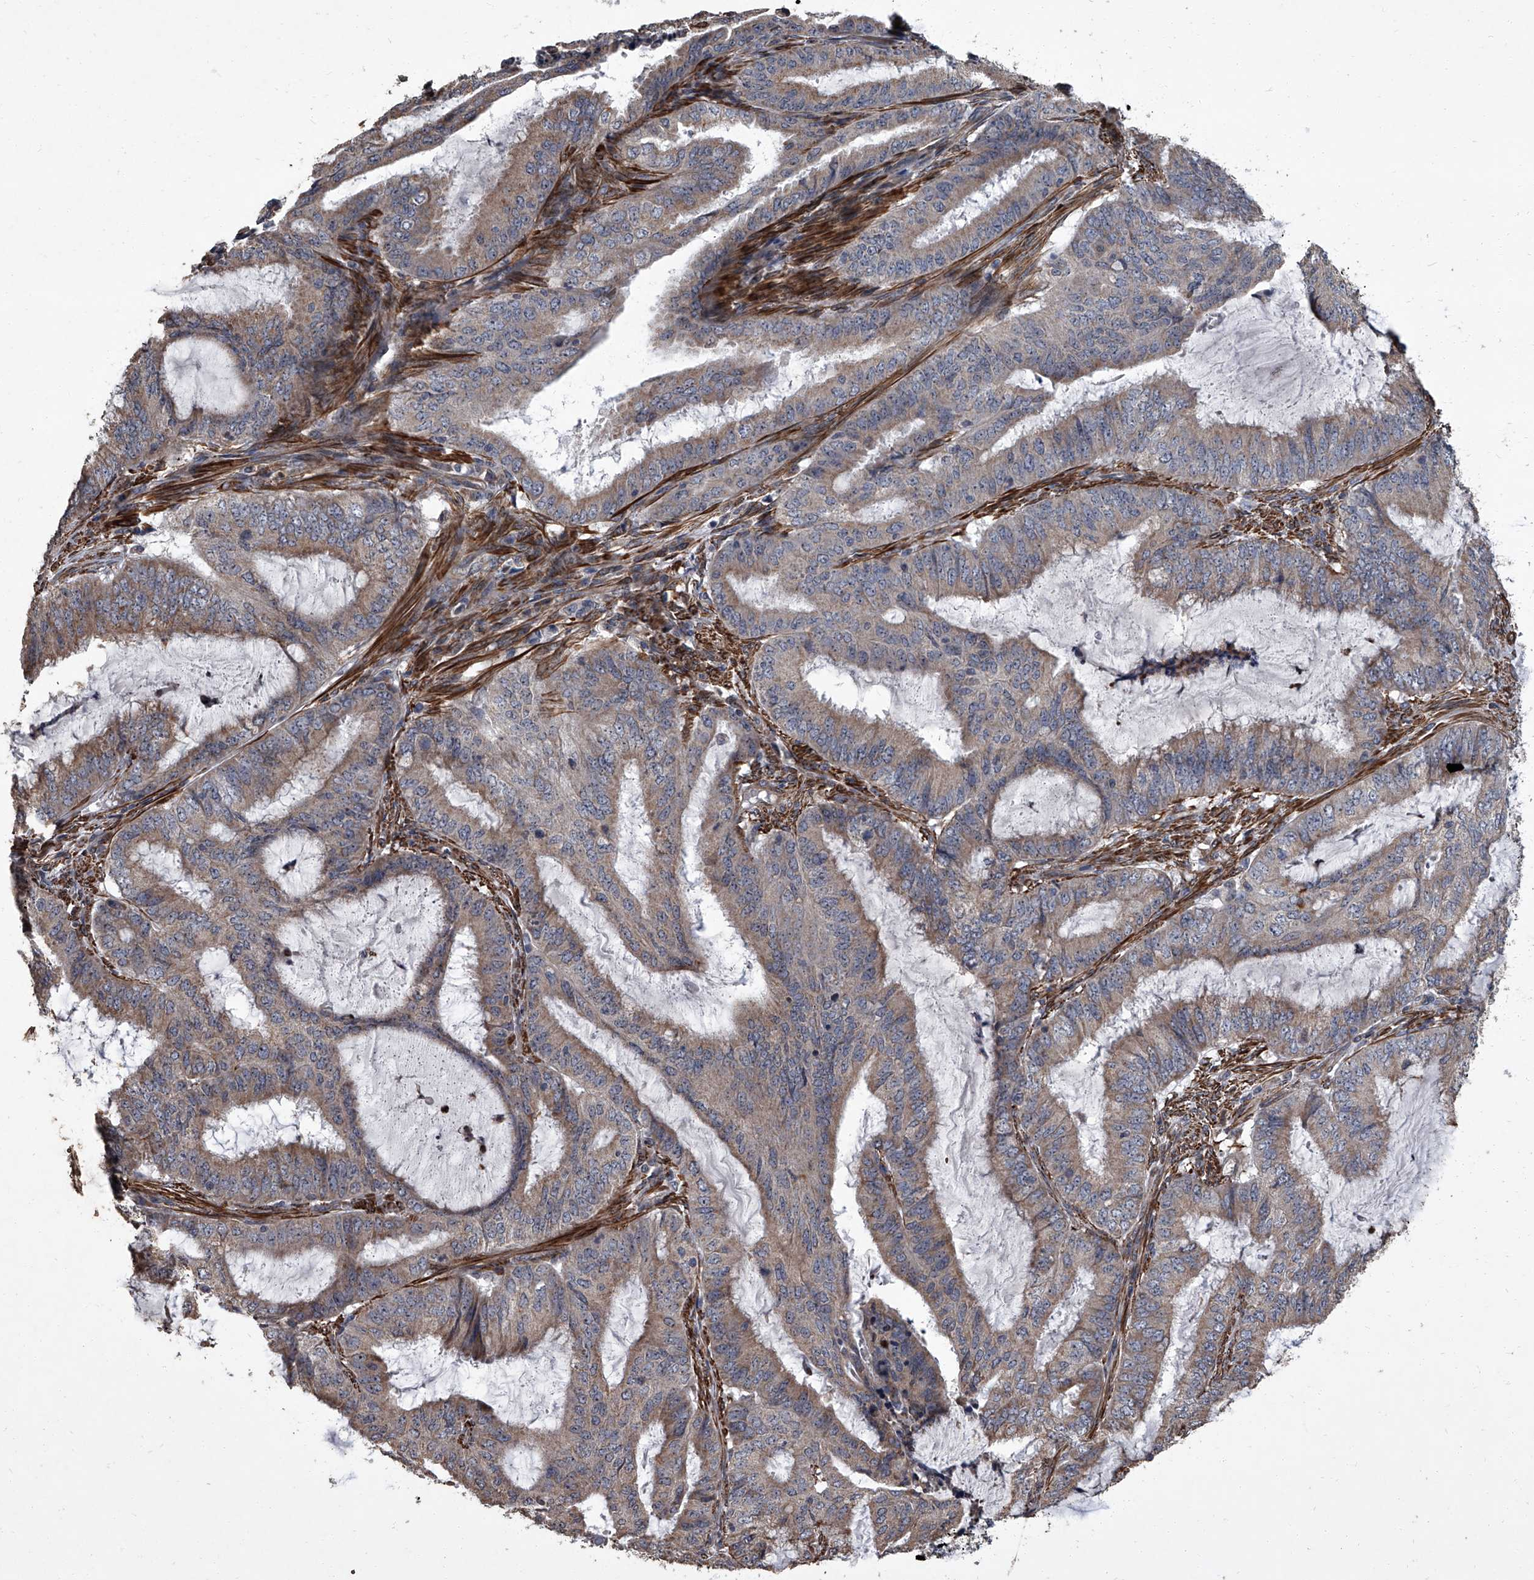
{"staining": {"intensity": "weak", "quantity": ">75%", "location": "cytoplasmic/membranous"}, "tissue": "endometrial cancer", "cell_type": "Tumor cells", "image_type": "cancer", "snomed": [{"axis": "morphology", "description": "Adenocarcinoma, NOS"}, {"axis": "topography", "description": "Endometrium"}], "caption": "Endometrial cancer was stained to show a protein in brown. There is low levels of weak cytoplasmic/membranous expression in about >75% of tumor cells.", "gene": "SIRT4", "patient": {"sex": "female", "age": 51}}